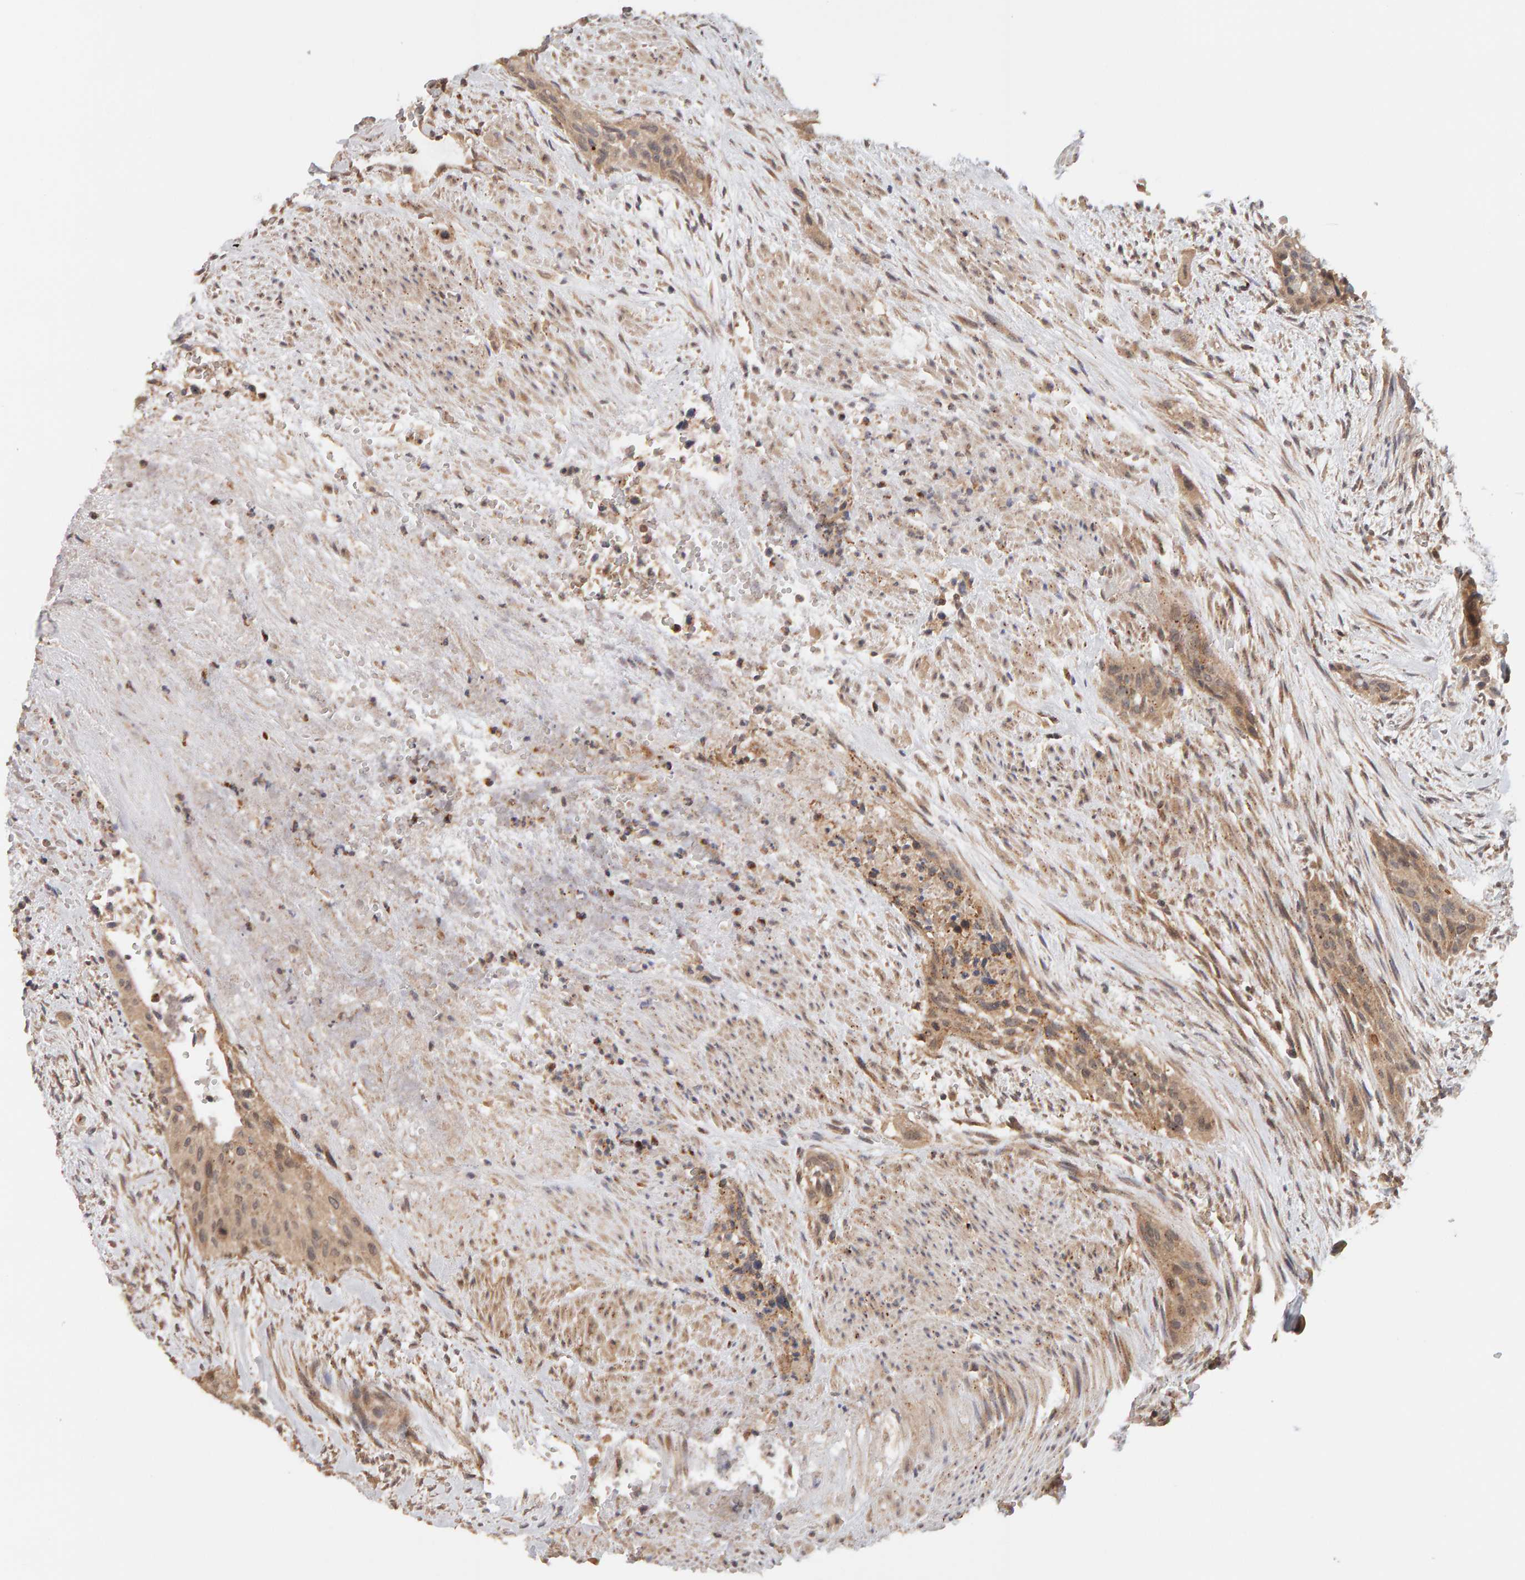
{"staining": {"intensity": "weak", "quantity": ">75%", "location": "cytoplasmic/membranous"}, "tissue": "urothelial cancer", "cell_type": "Tumor cells", "image_type": "cancer", "snomed": [{"axis": "morphology", "description": "Urothelial carcinoma, High grade"}, {"axis": "topography", "description": "Urinary bladder"}], "caption": "IHC (DAB (3,3'-diaminobenzidine)) staining of human urothelial cancer reveals weak cytoplasmic/membranous protein staining in about >75% of tumor cells.", "gene": "DNAJC7", "patient": {"sex": "male", "age": 35}}